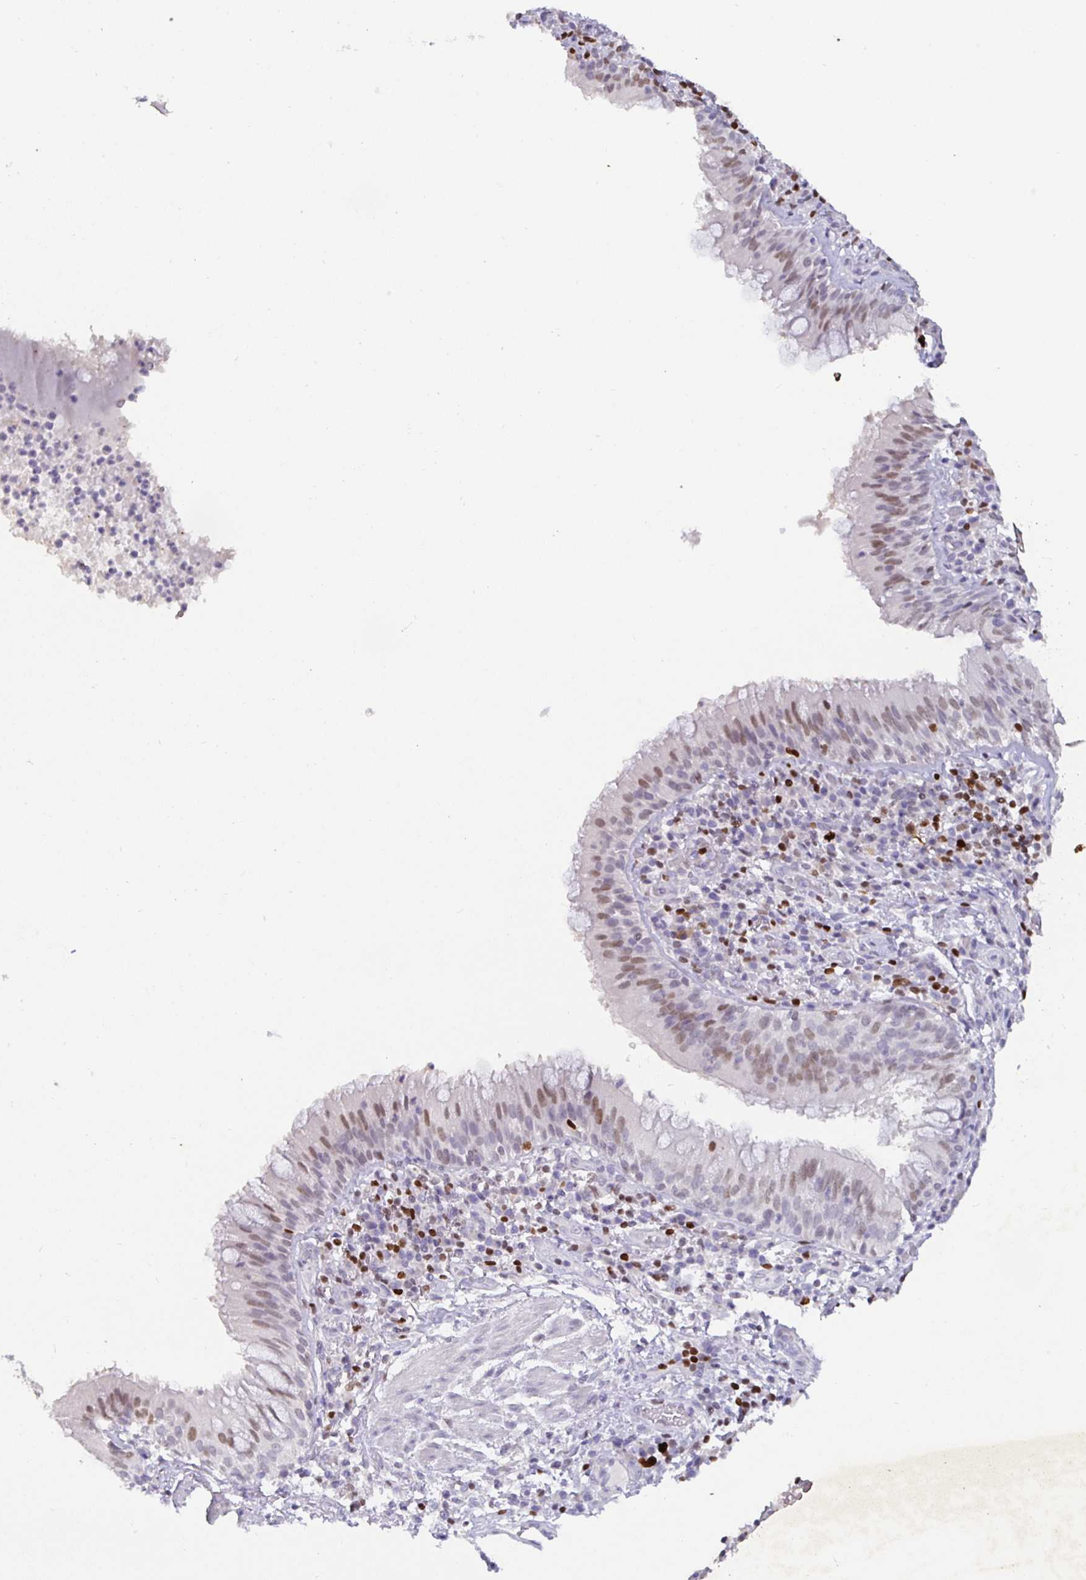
{"staining": {"intensity": "weak", "quantity": "25%-75%", "location": "nuclear"}, "tissue": "bronchus", "cell_type": "Respiratory epithelial cells", "image_type": "normal", "snomed": [{"axis": "morphology", "description": "Normal tissue, NOS"}, {"axis": "topography", "description": "Cartilage tissue"}, {"axis": "topography", "description": "Bronchus"}], "caption": "This micrograph displays immunohistochemistry staining of benign bronchus, with low weak nuclear staining in approximately 25%-75% of respiratory epithelial cells.", "gene": "SATB1", "patient": {"sex": "male", "age": 56}}